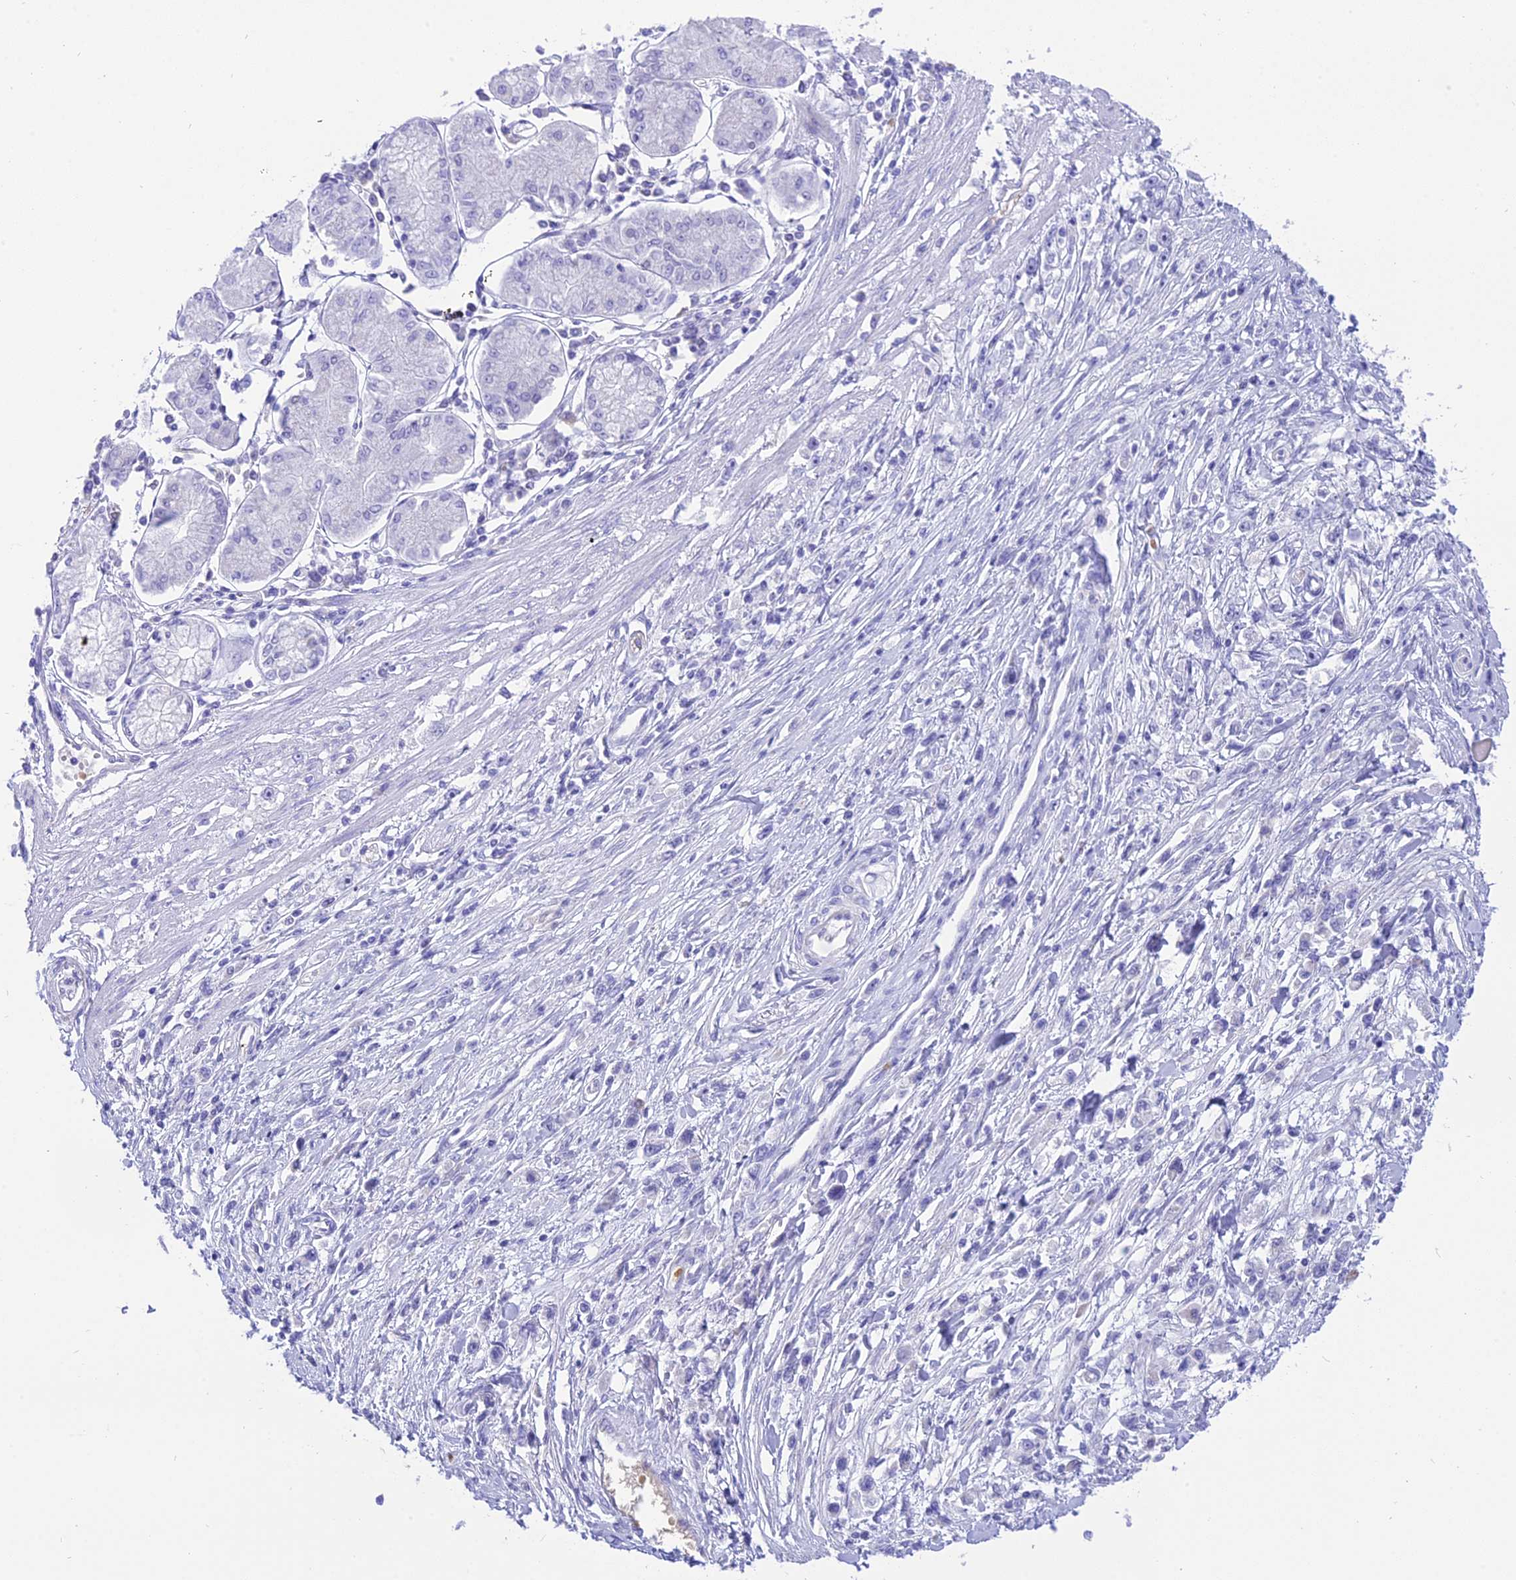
{"staining": {"intensity": "negative", "quantity": "none", "location": "none"}, "tissue": "stomach cancer", "cell_type": "Tumor cells", "image_type": "cancer", "snomed": [{"axis": "morphology", "description": "Adenocarcinoma, NOS"}, {"axis": "topography", "description": "Stomach"}], "caption": "Histopathology image shows no significant protein positivity in tumor cells of stomach adenocarcinoma.", "gene": "DCAF16", "patient": {"sex": "female", "age": 59}}